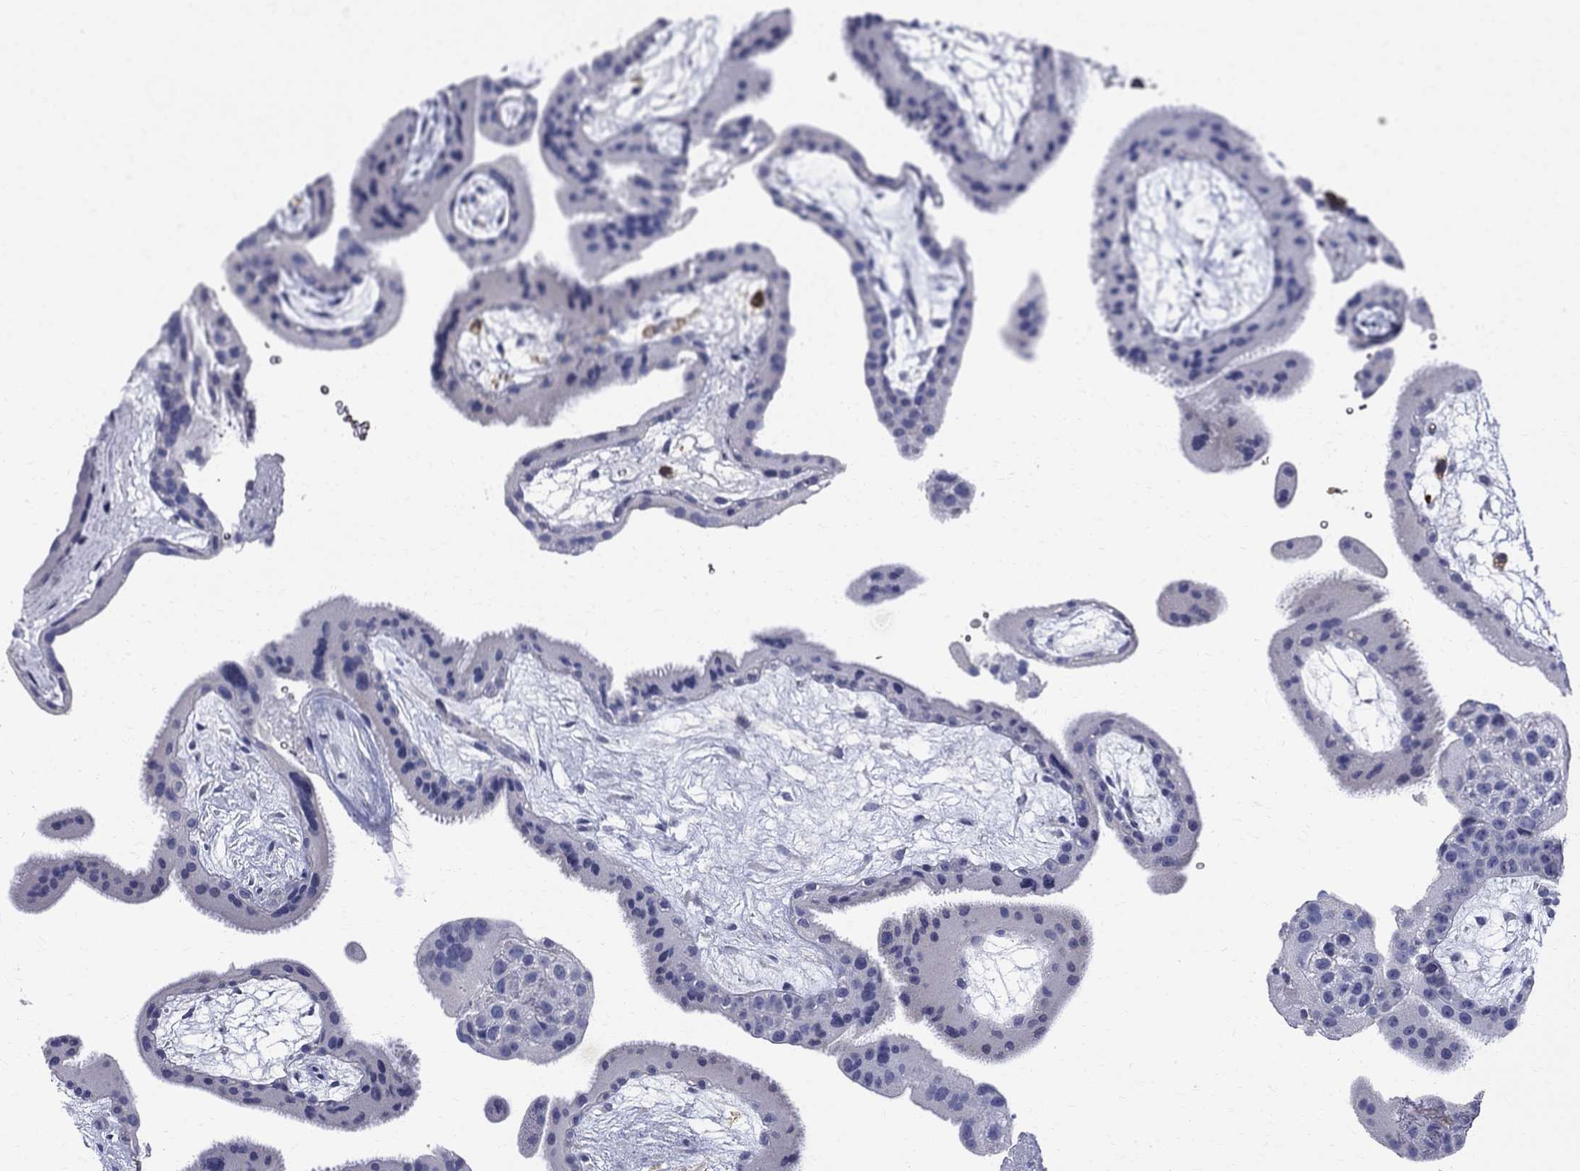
{"staining": {"intensity": "negative", "quantity": "none", "location": "none"}, "tissue": "placenta", "cell_type": "Decidual cells", "image_type": "normal", "snomed": [{"axis": "morphology", "description": "Normal tissue, NOS"}, {"axis": "topography", "description": "Placenta"}], "caption": "A micrograph of human placenta is negative for staining in decidual cells. Brightfield microscopy of immunohistochemistry (IHC) stained with DAB (3,3'-diaminobenzidine) (brown) and hematoxylin (blue), captured at high magnification.", "gene": "AGER", "patient": {"sex": "female", "age": 19}}